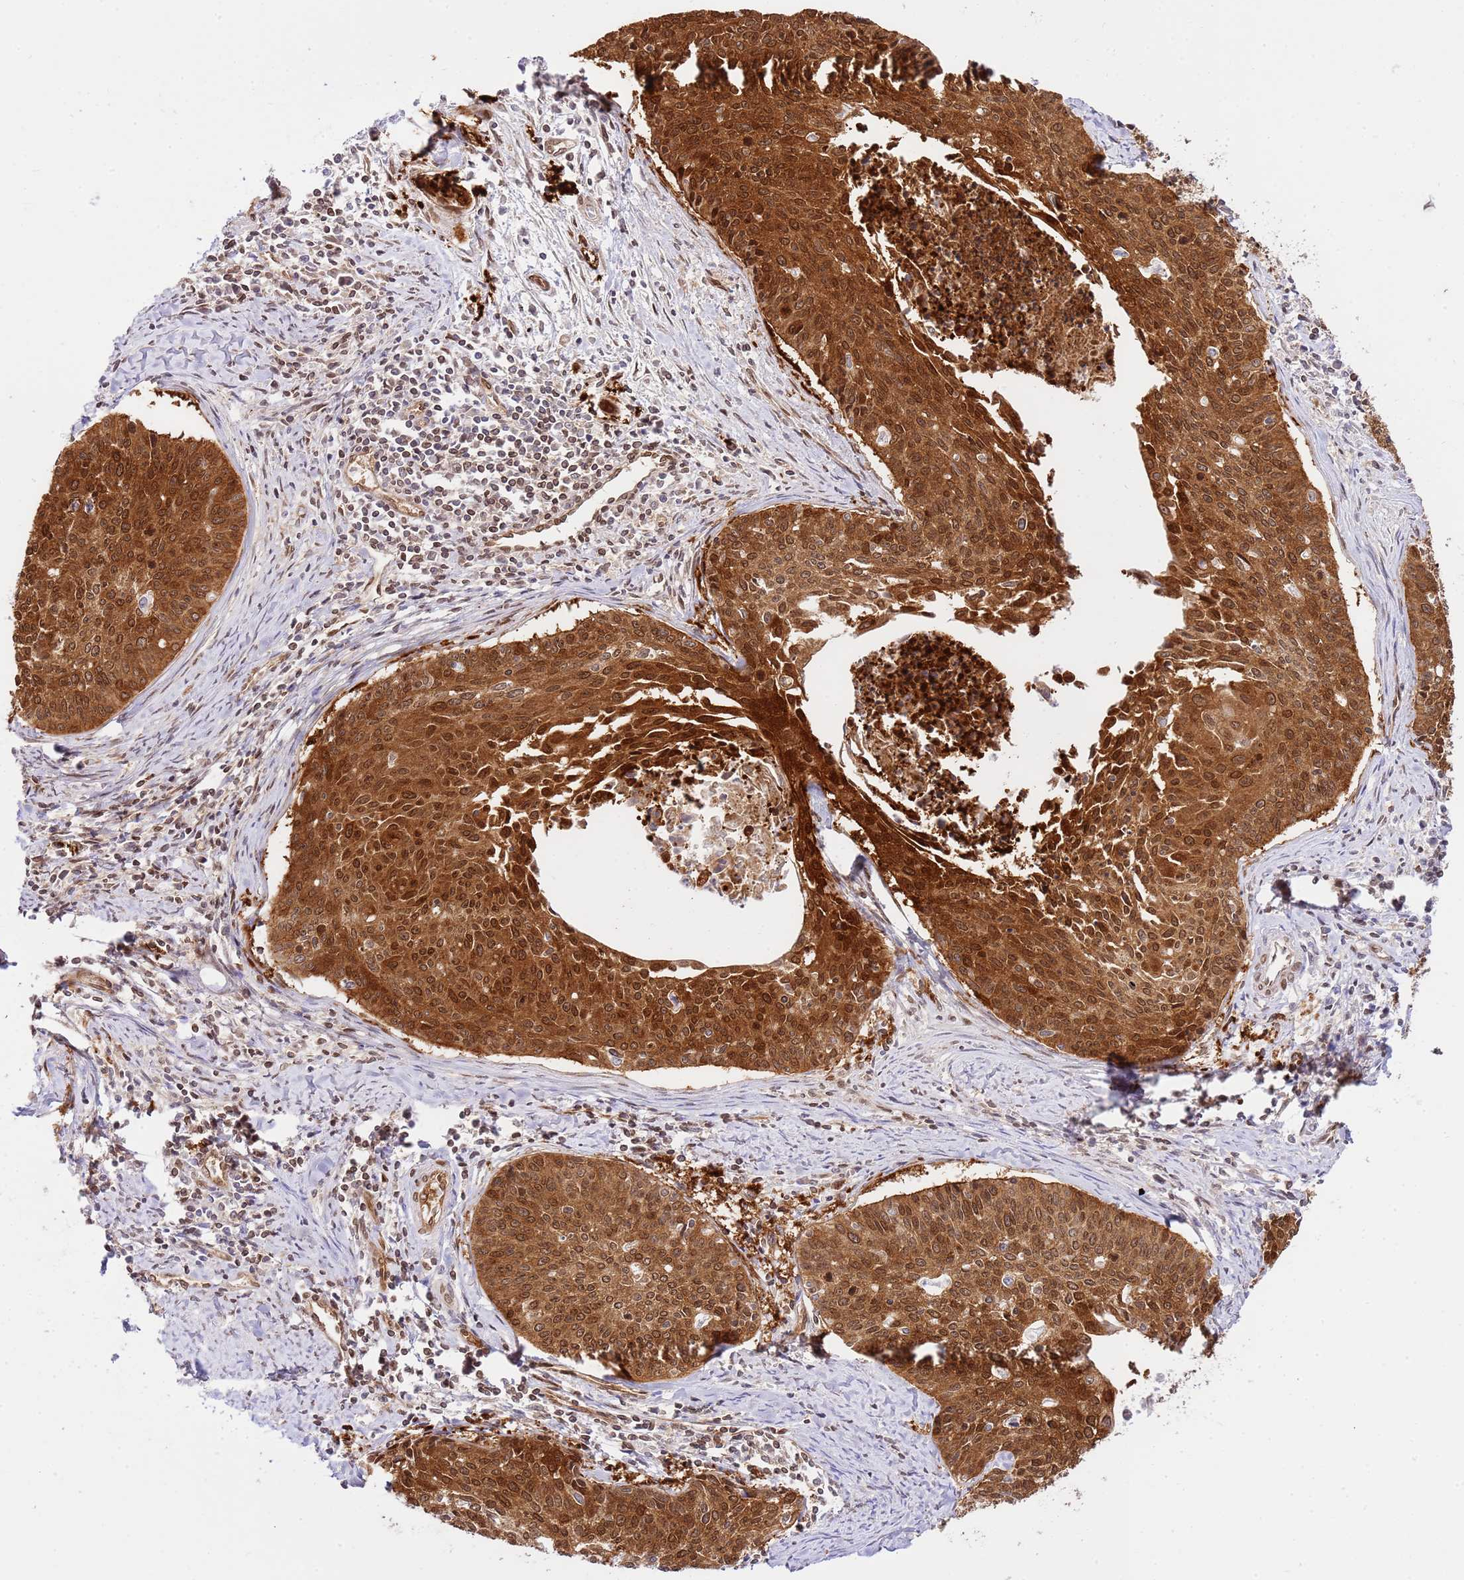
{"staining": {"intensity": "strong", "quantity": ">75%", "location": "cytoplasmic/membranous,nuclear"}, "tissue": "cervical cancer", "cell_type": "Tumor cells", "image_type": "cancer", "snomed": [{"axis": "morphology", "description": "Squamous cell carcinoma, NOS"}, {"axis": "topography", "description": "Cervix"}], "caption": "Immunohistochemistry staining of cervical cancer, which reveals high levels of strong cytoplasmic/membranous and nuclear staining in approximately >75% of tumor cells indicating strong cytoplasmic/membranous and nuclear protein positivity. The staining was performed using DAB (3,3'-diaminobenzidine) (brown) for protein detection and nuclei were counterstained in hematoxylin (blue).", "gene": "TRIM37", "patient": {"sex": "female", "age": 55}}